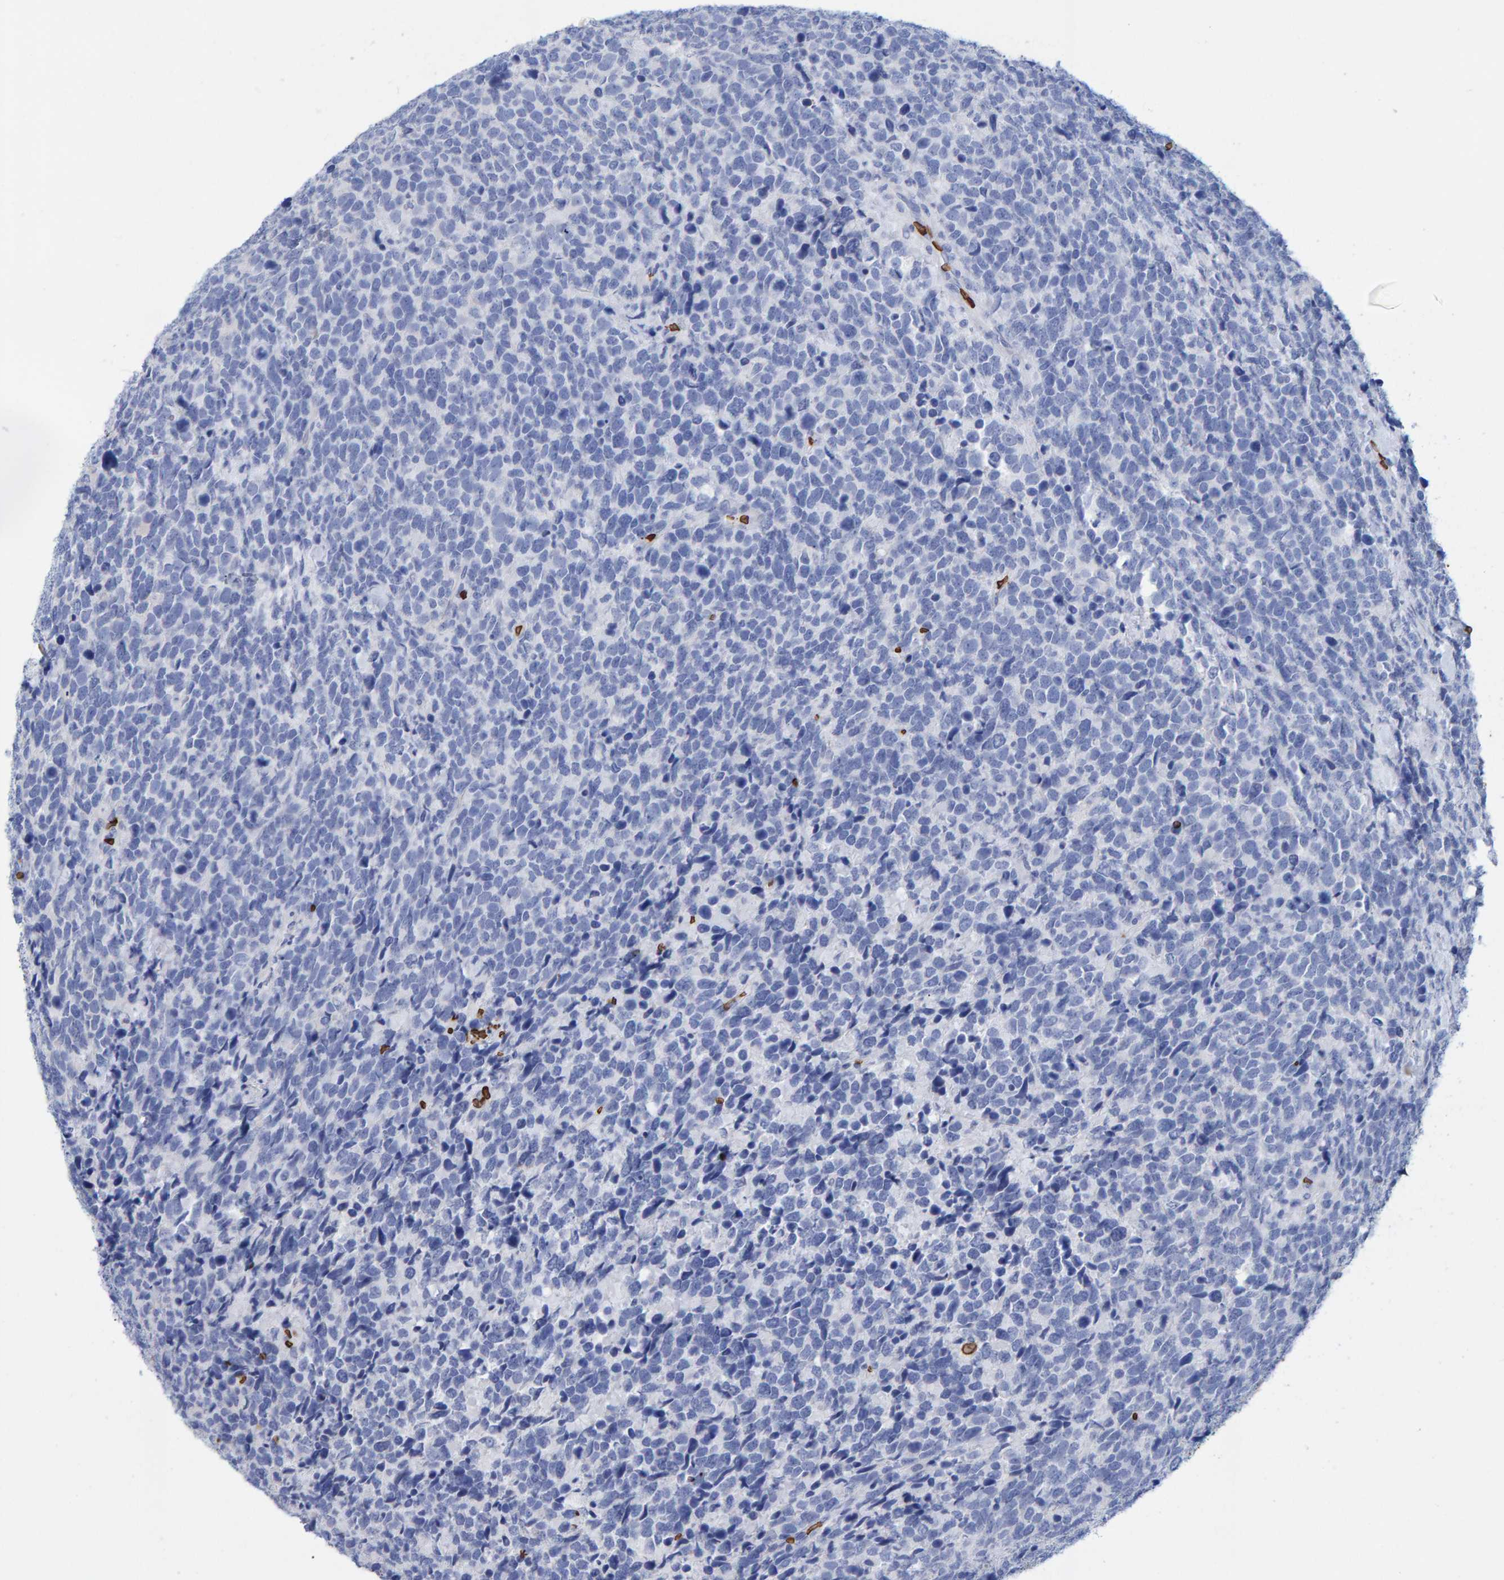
{"staining": {"intensity": "negative", "quantity": "none", "location": "none"}, "tissue": "urothelial cancer", "cell_type": "Tumor cells", "image_type": "cancer", "snomed": [{"axis": "morphology", "description": "Urothelial carcinoma, High grade"}, {"axis": "topography", "description": "Urinary bladder"}], "caption": "Urothelial cancer was stained to show a protein in brown. There is no significant positivity in tumor cells.", "gene": "VPS9D1", "patient": {"sex": "female", "age": 82}}